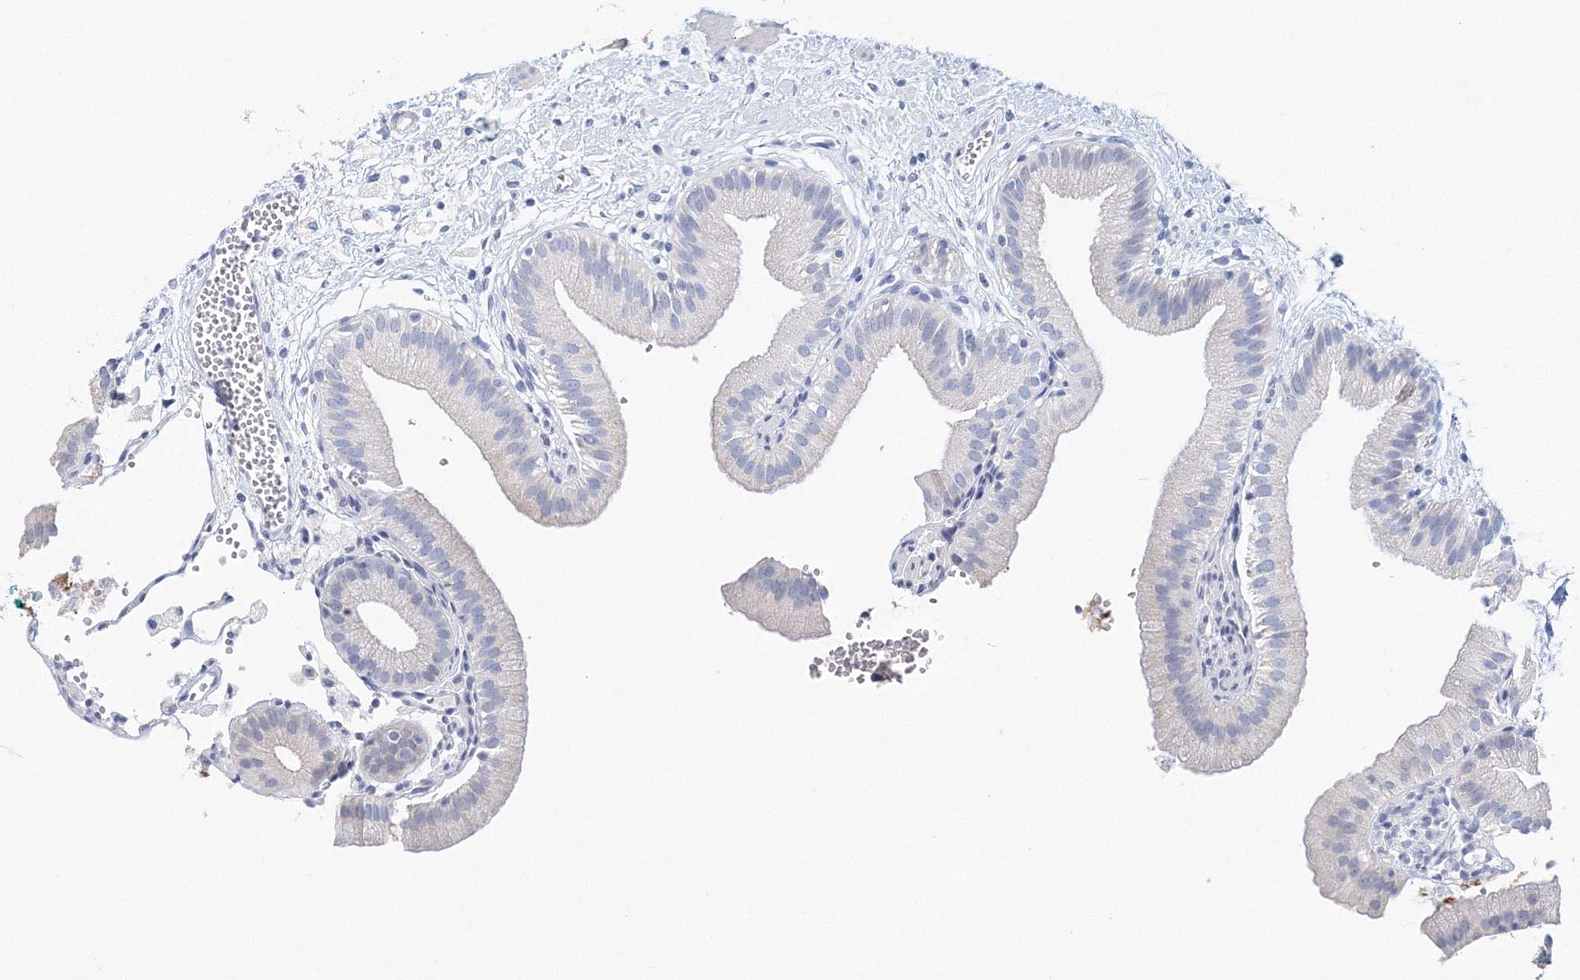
{"staining": {"intensity": "negative", "quantity": "none", "location": "none"}, "tissue": "gallbladder", "cell_type": "Glandular cells", "image_type": "normal", "snomed": [{"axis": "morphology", "description": "Normal tissue, NOS"}, {"axis": "topography", "description": "Gallbladder"}], "caption": "Unremarkable gallbladder was stained to show a protein in brown. There is no significant staining in glandular cells. (DAB (3,3'-diaminobenzidine) immunohistochemistry visualized using brightfield microscopy, high magnification).", "gene": "LRRIQ4", "patient": {"sex": "male", "age": 55}}